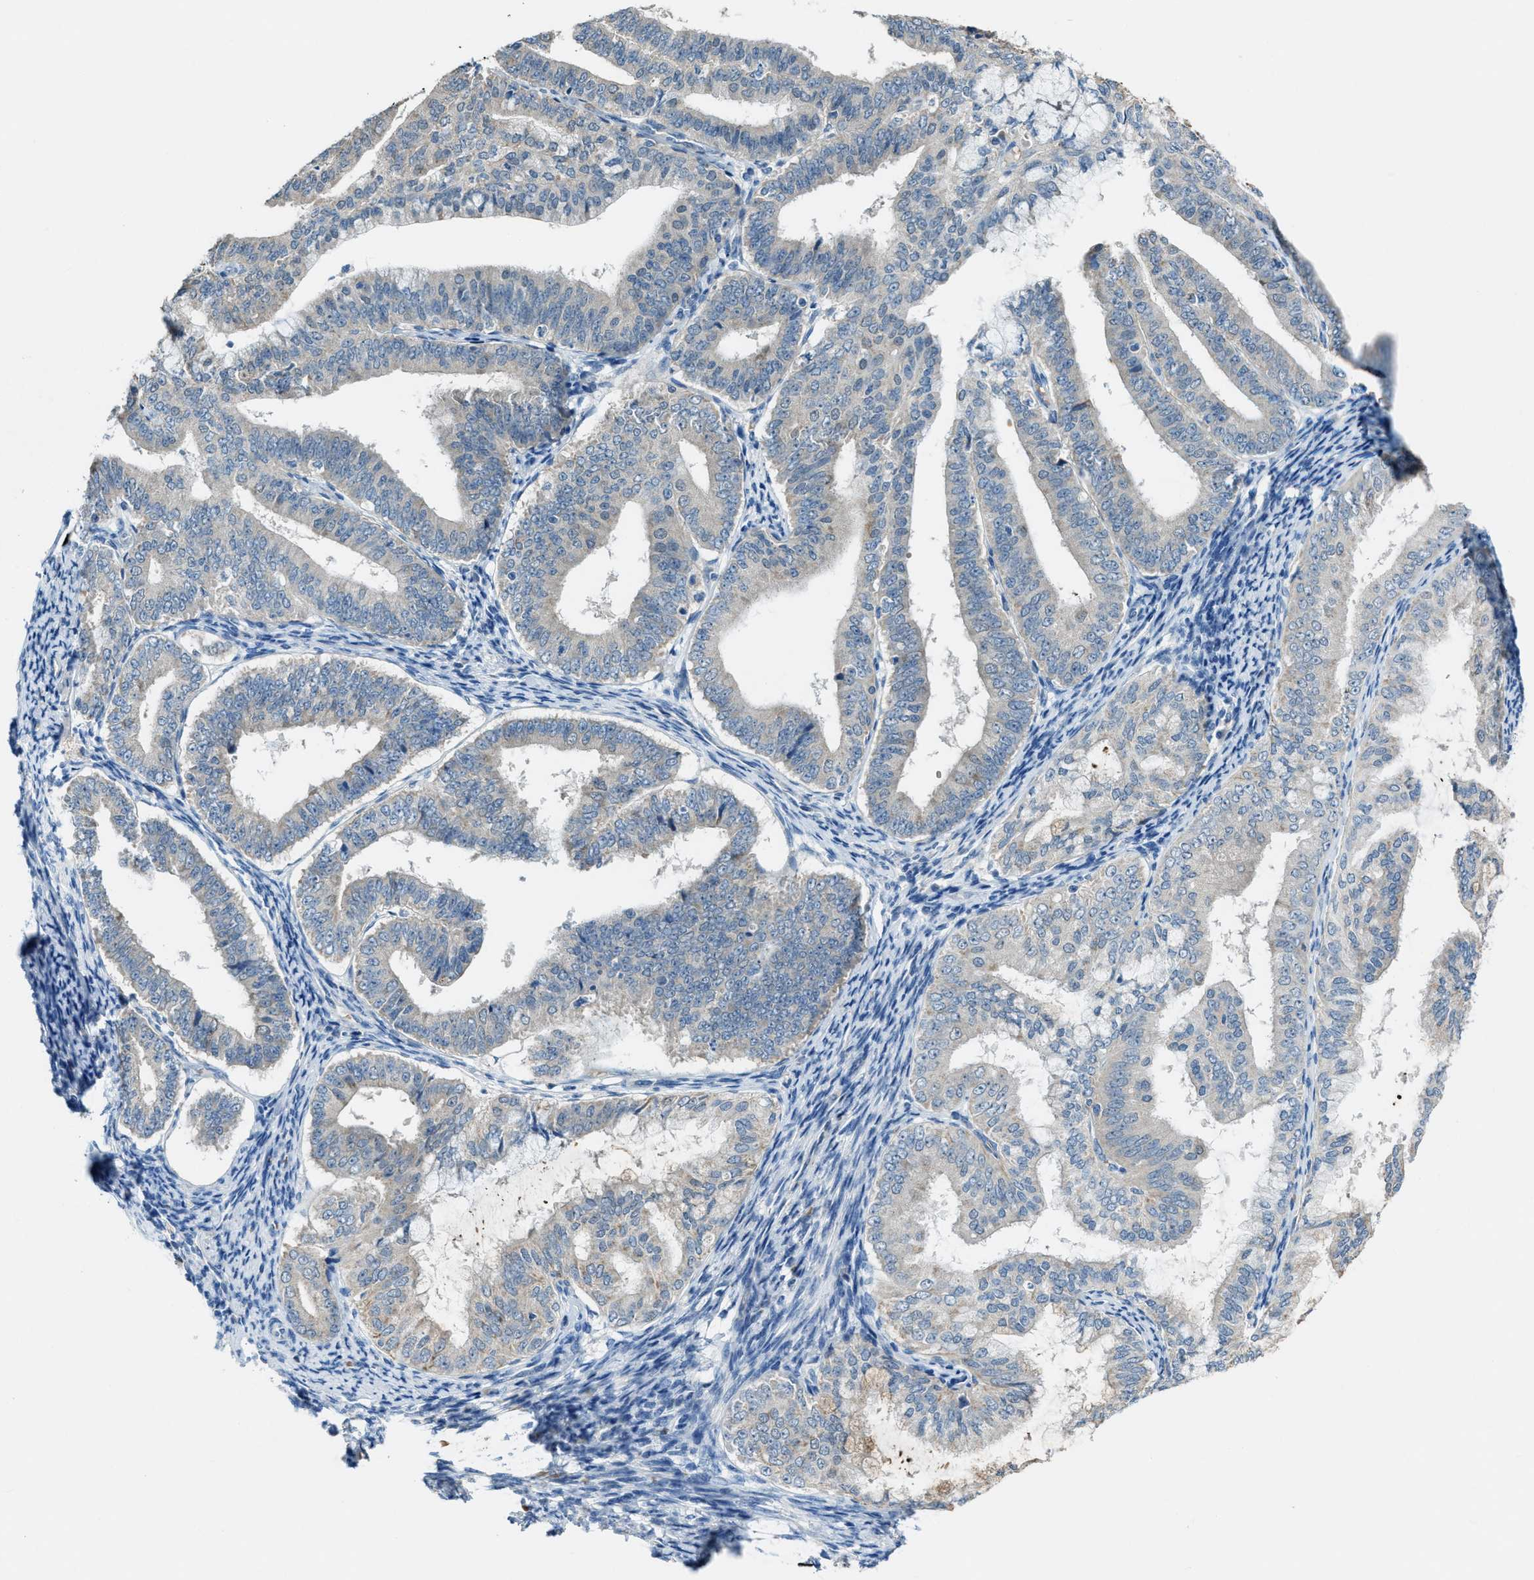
{"staining": {"intensity": "negative", "quantity": "none", "location": "none"}, "tissue": "endometrial cancer", "cell_type": "Tumor cells", "image_type": "cancer", "snomed": [{"axis": "morphology", "description": "Adenocarcinoma, NOS"}, {"axis": "topography", "description": "Endometrium"}], "caption": "Endometrial cancer (adenocarcinoma) was stained to show a protein in brown. There is no significant positivity in tumor cells. (Brightfield microscopy of DAB (3,3'-diaminobenzidine) immunohistochemistry at high magnification).", "gene": "CDON", "patient": {"sex": "female", "age": 63}}